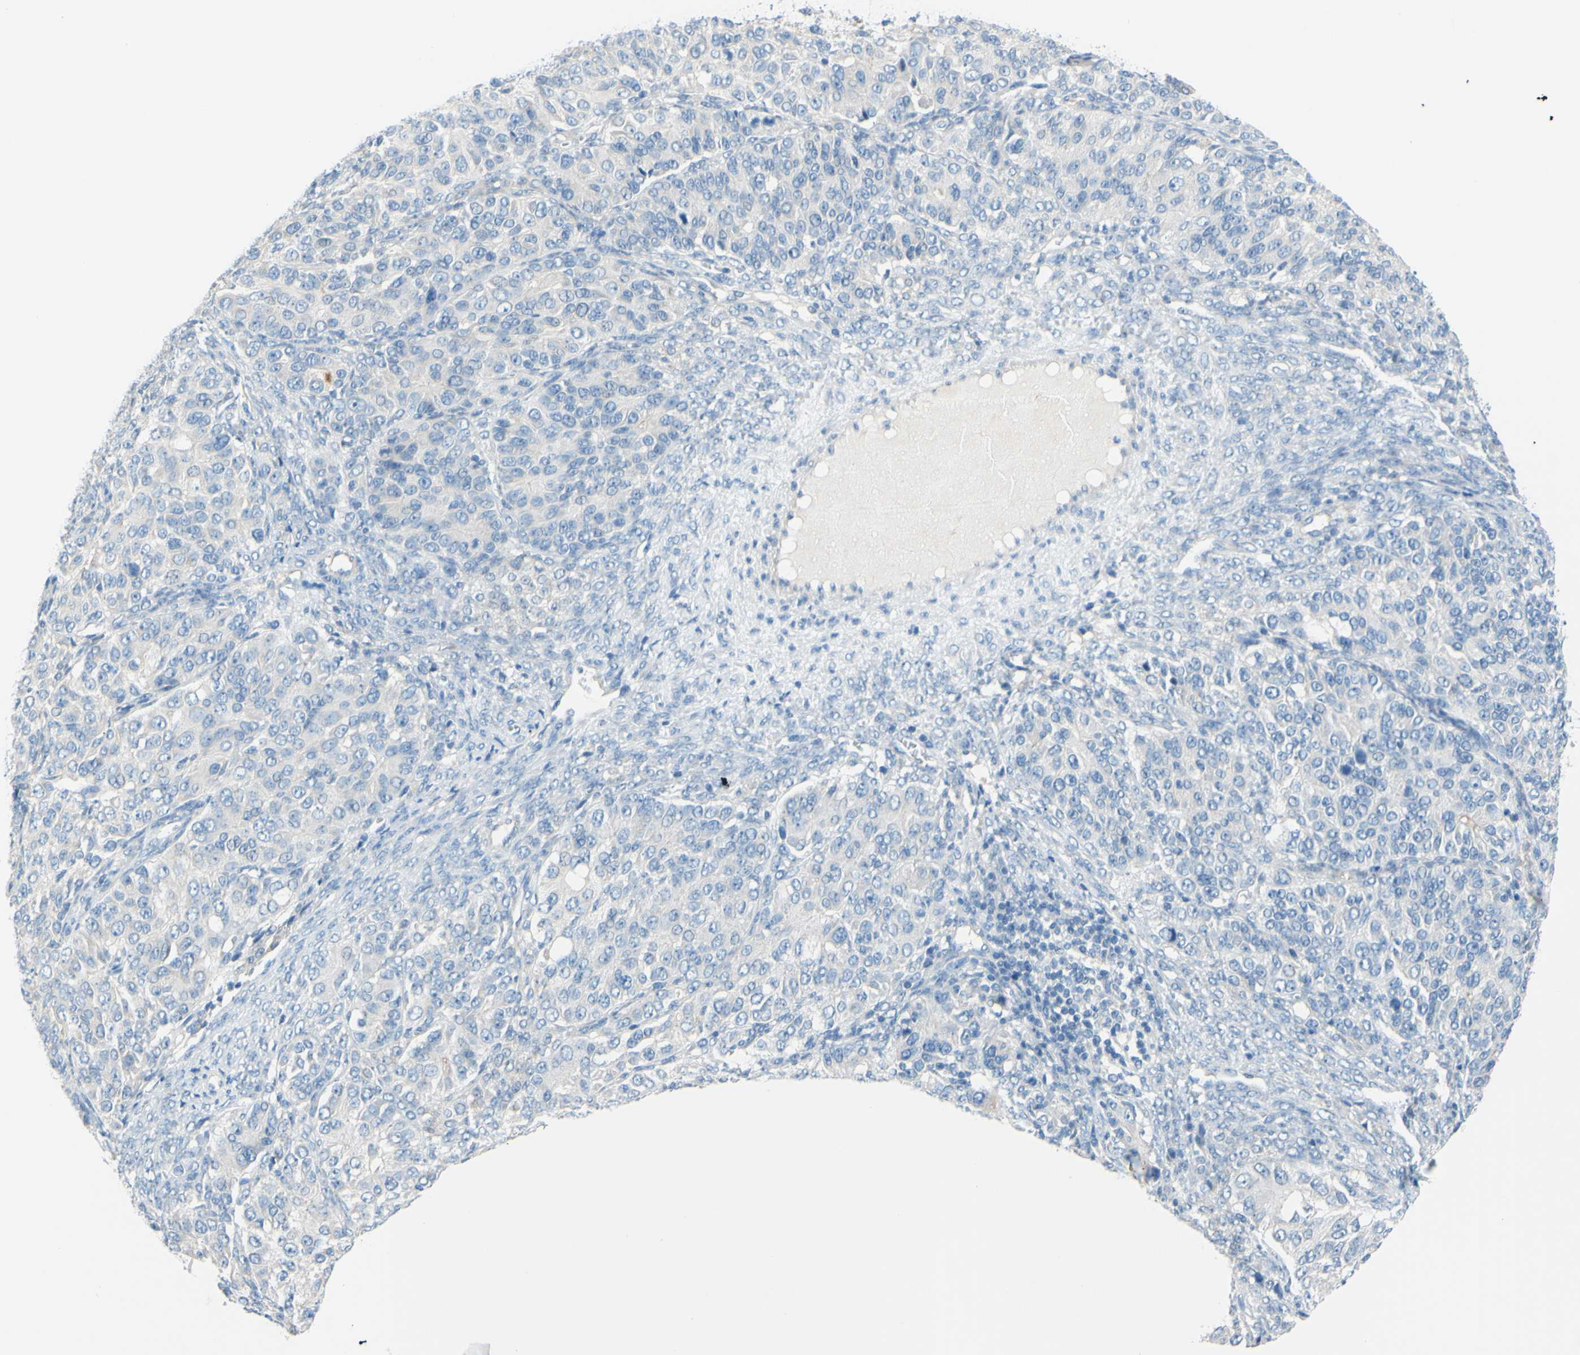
{"staining": {"intensity": "negative", "quantity": "none", "location": "none"}, "tissue": "ovarian cancer", "cell_type": "Tumor cells", "image_type": "cancer", "snomed": [{"axis": "morphology", "description": "Carcinoma, endometroid"}, {"axis": "topography", "description": "Ovary"}], "caption": "An image of ovarian cancer (endometroid carcinoma) stained for a protein displays no brown staining in tumor cells.", "gene": "SLC1A2", "patient": {"sex": "female", "age": 51}}